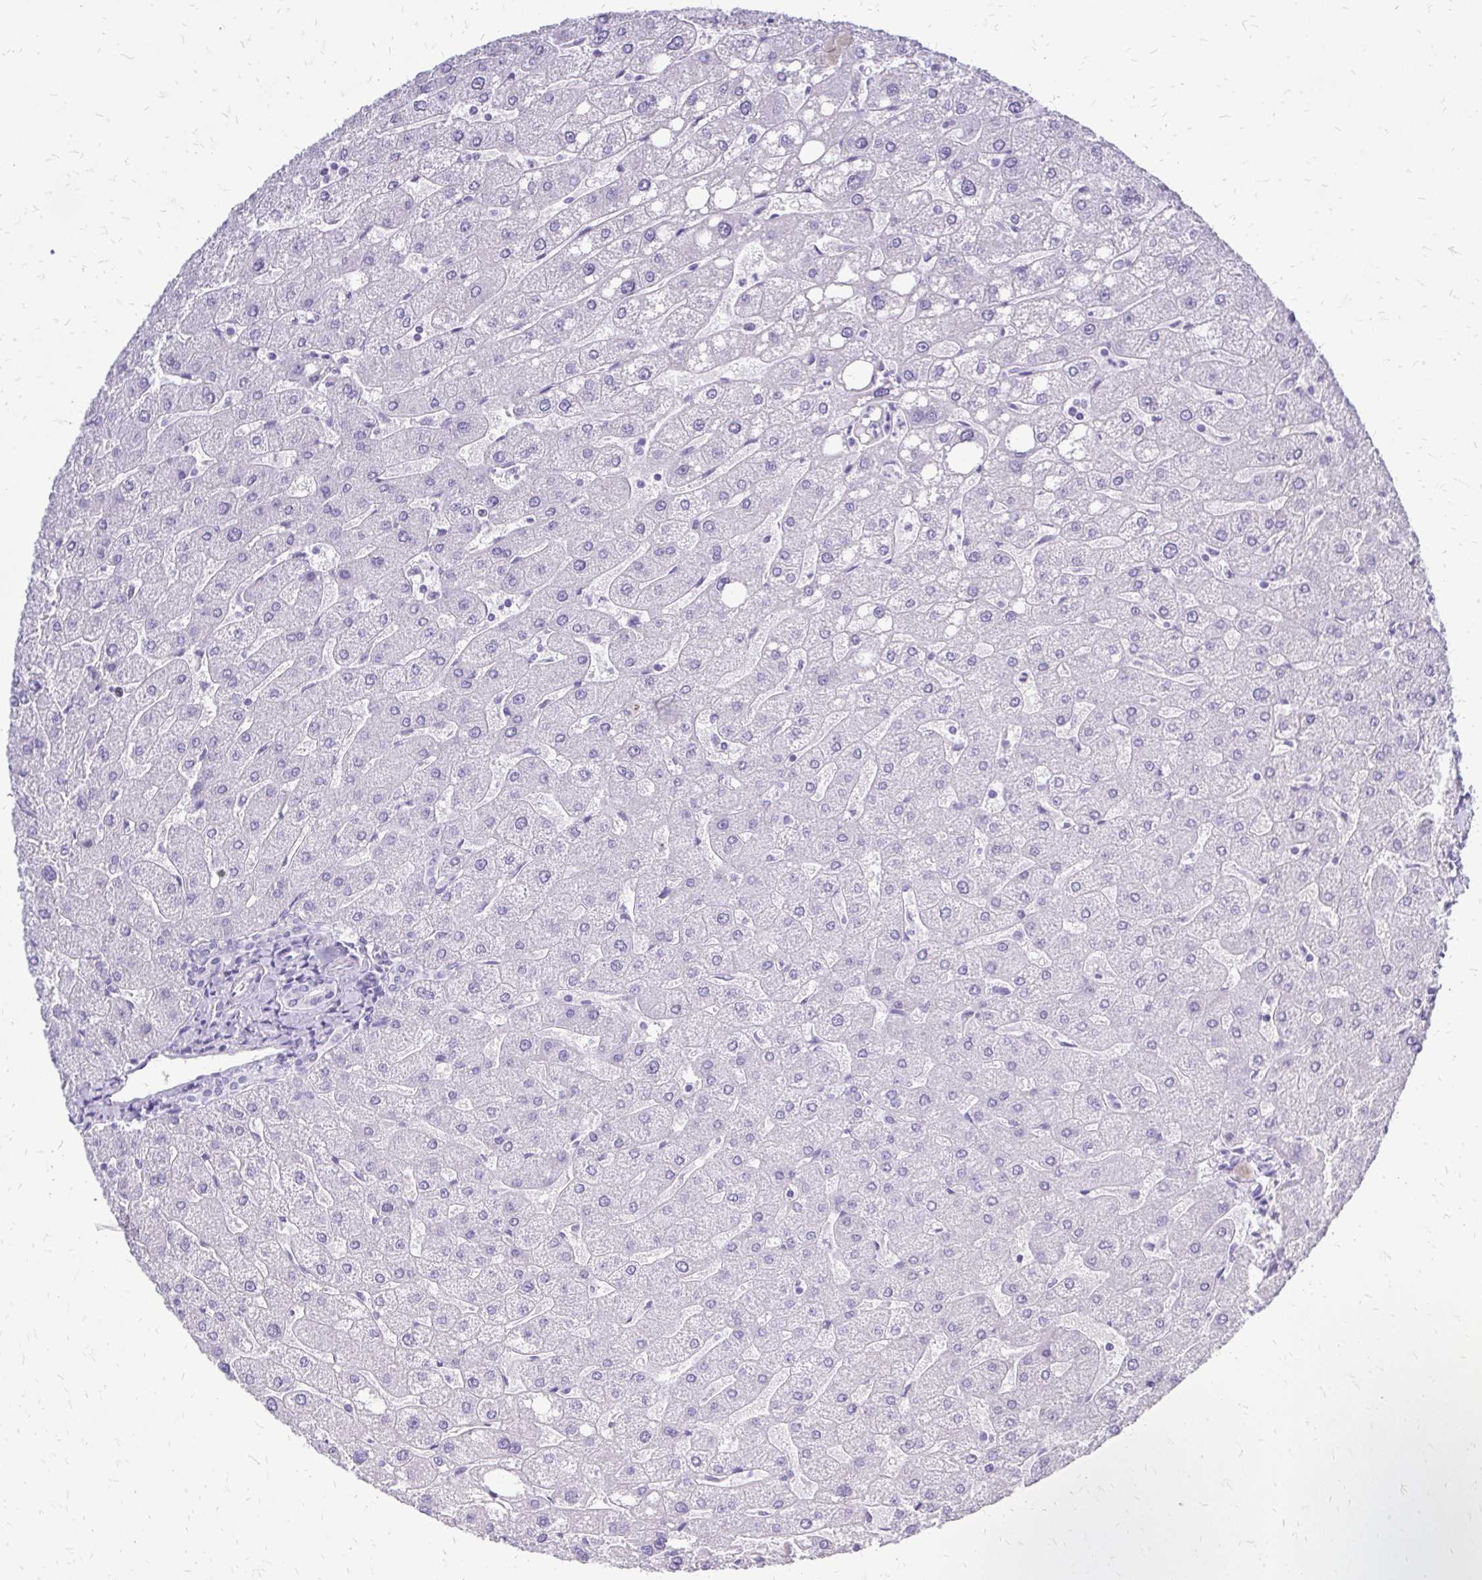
{"staining": {"intensity": "negative", "quantity": "none", "location": "none"}, "tissue": "liver", "cell_type": "Cholangiocytes", "image_type": "normal", "snomed": [{"axis": "morphology", "description": "Normal tissue, NOS"}, {"axis": "topography", "description": "Liver"}], "caption": "The histopathology image demonstrates no significant staining in cholangiocytes of liver. Nuclei are stained in blue.", "gene": "SLC32A1", "patient": {"sex": "male", "age": 67}}